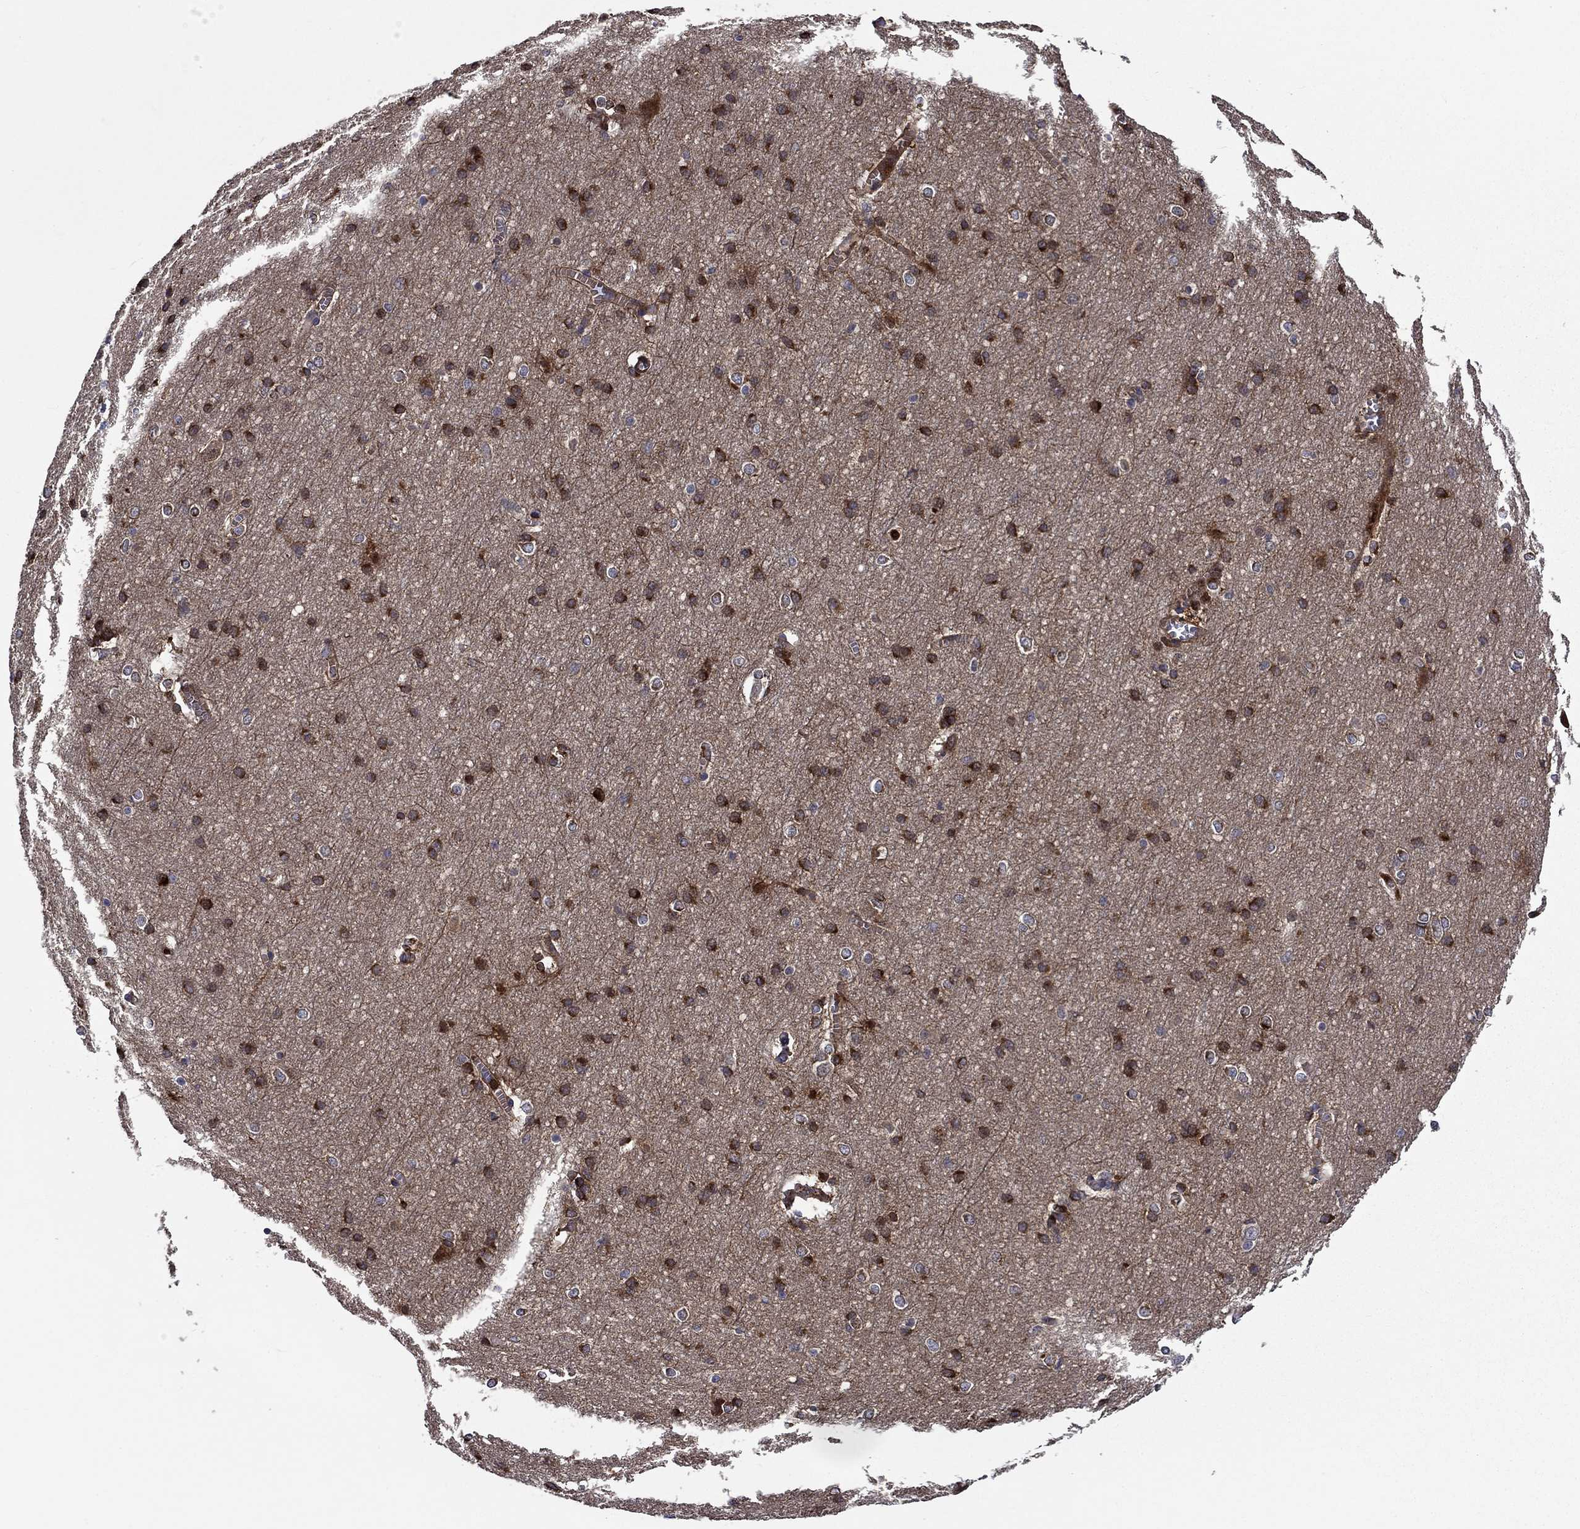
{"staining": {"intensity": "negative", "quantity": "none", "location": "none"}, "tissue": "cerebral cortex", "cell_type": "Endothelial cells", "image_type": "normal", "snomed": [{"axis": "morphology", "description": "Normal tissue, NOS"}, {"axis": "topography", "description": "Cerebral cortex"}], "caption": "IHC image of normal cerebral cortex stained for a protein (brown), which demonstrates no staining in endothelial cells.", "gene": "CNDP1", "patient": {"sex": "male", "age": 37}}